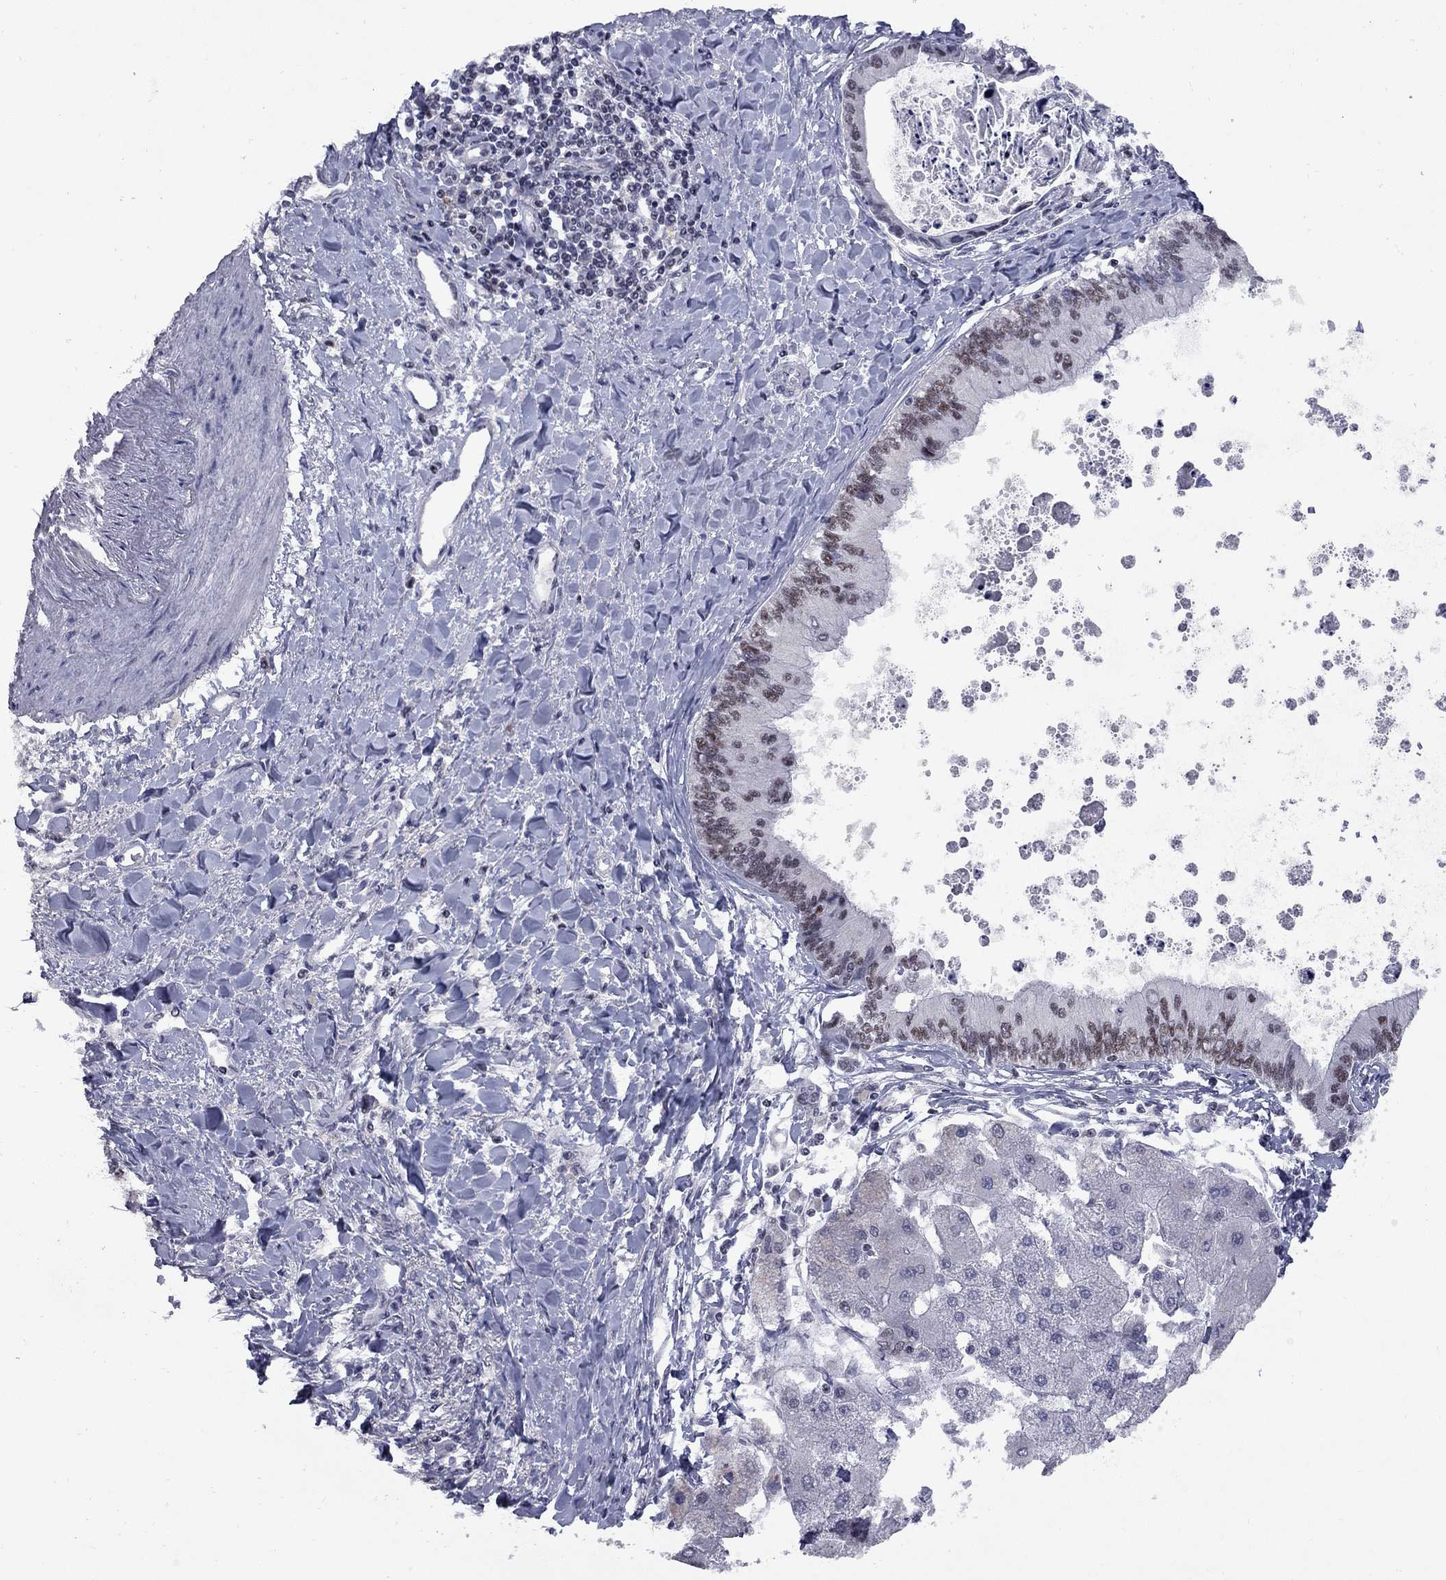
{"staining": {"intensity": "weak", "quantity": "25%-75%", "location": "nuclear"}, "tissue": "liver cancer", "cell_type": "Tumor cells", "image_type": "cancer", "snomed": [{"axis": "morphology", "description": "Cholangiocarcinoma"}, {"axis": "topography", "description": "Liver"}], "caption": "IHC photomicrograph of human liver cholangiocarcinoma stained for a protein (brown), which shows low levels of weak nuclear staining in about 25%-75% of tumor cells.", "gene": "TAF9", "patient": {"sex": "male", "age": 66}}